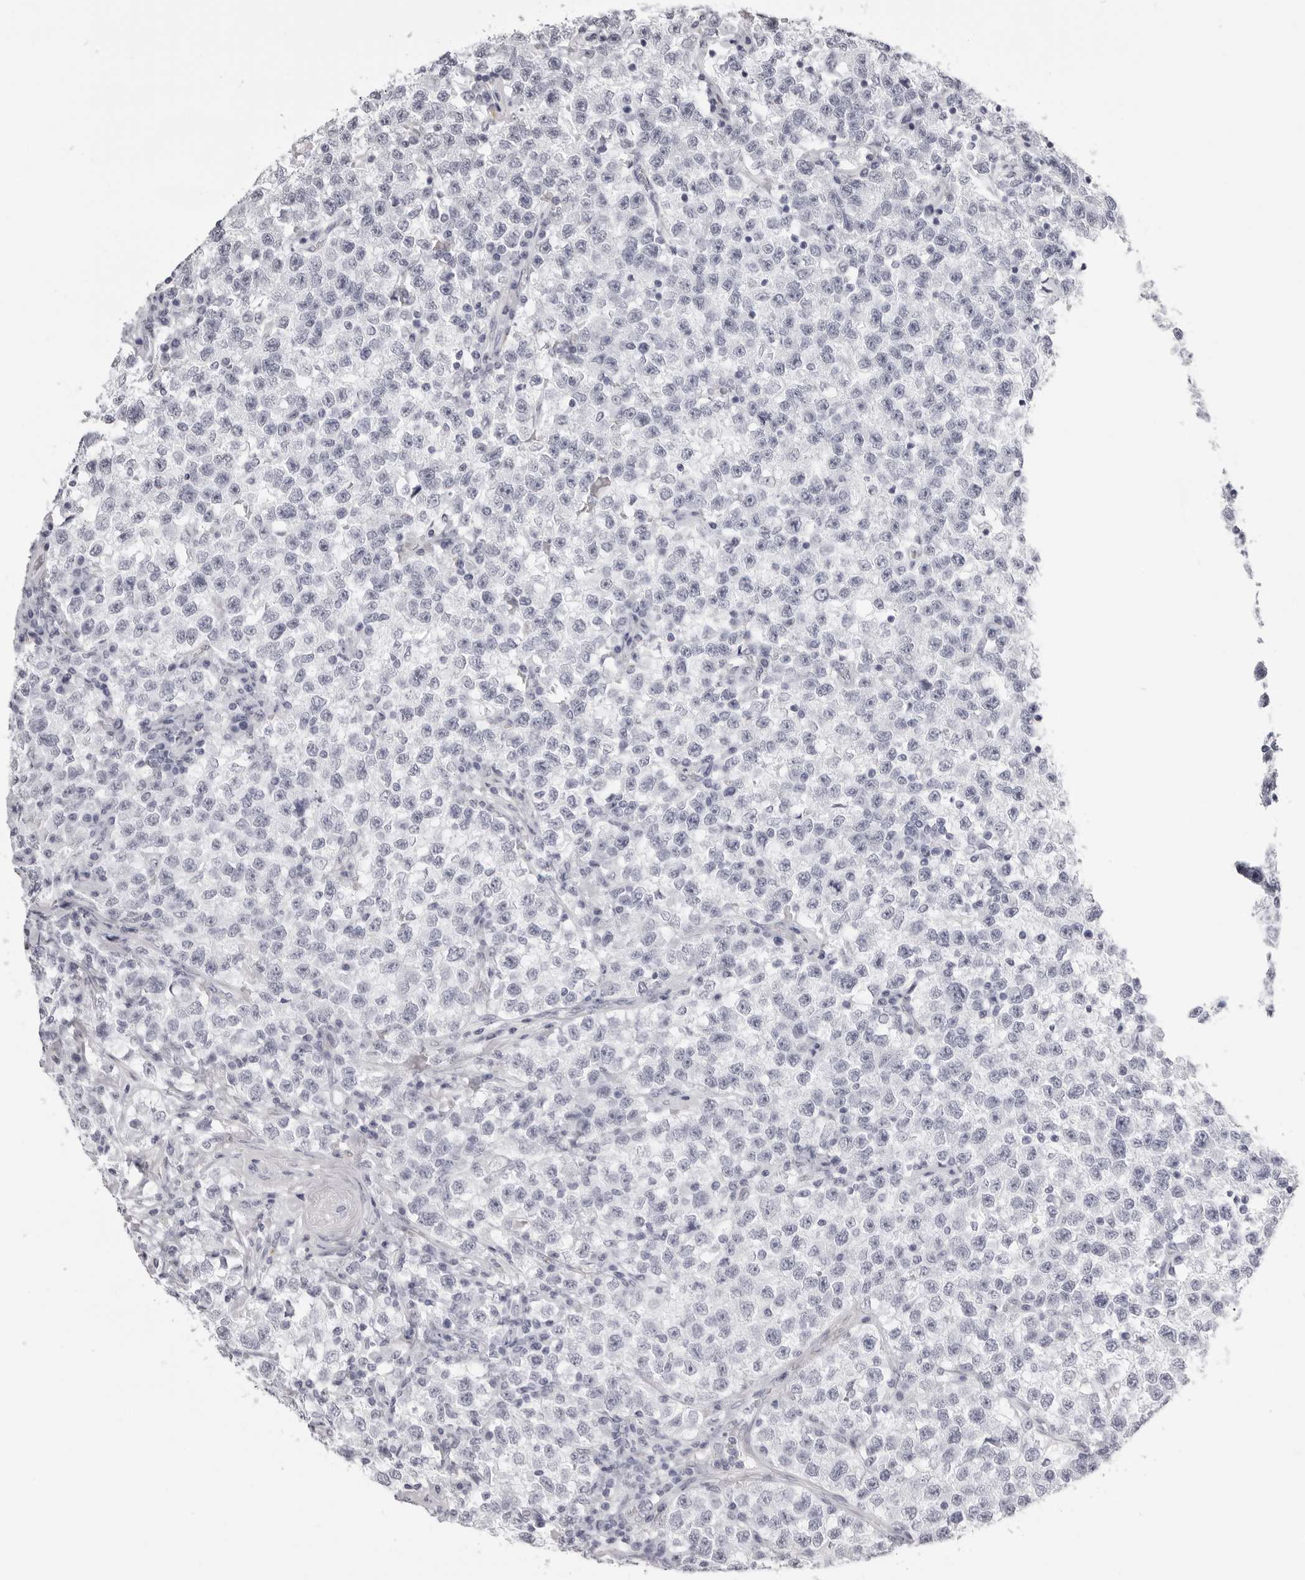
{"staining": {"intensity": "negative", "quantity": "none", "location": "none"}, "tissue": "testis cancer", "cell_type": "Tumor cells", "image_type": "cancer", "snomed": [{"axis": "morphology", "description": "Seminoma, NOS"}, {"axis": "topography", "description": "Testis"}], "caption": "Tumor cells are negative for protein expression in human seminoma (testis). (DAB (3,3'-diaminobenzidine) immunohistochemistry with hematoxylin counter stain).", "gene": "RHO", "patient": {"sex": "male", "age": 22}}